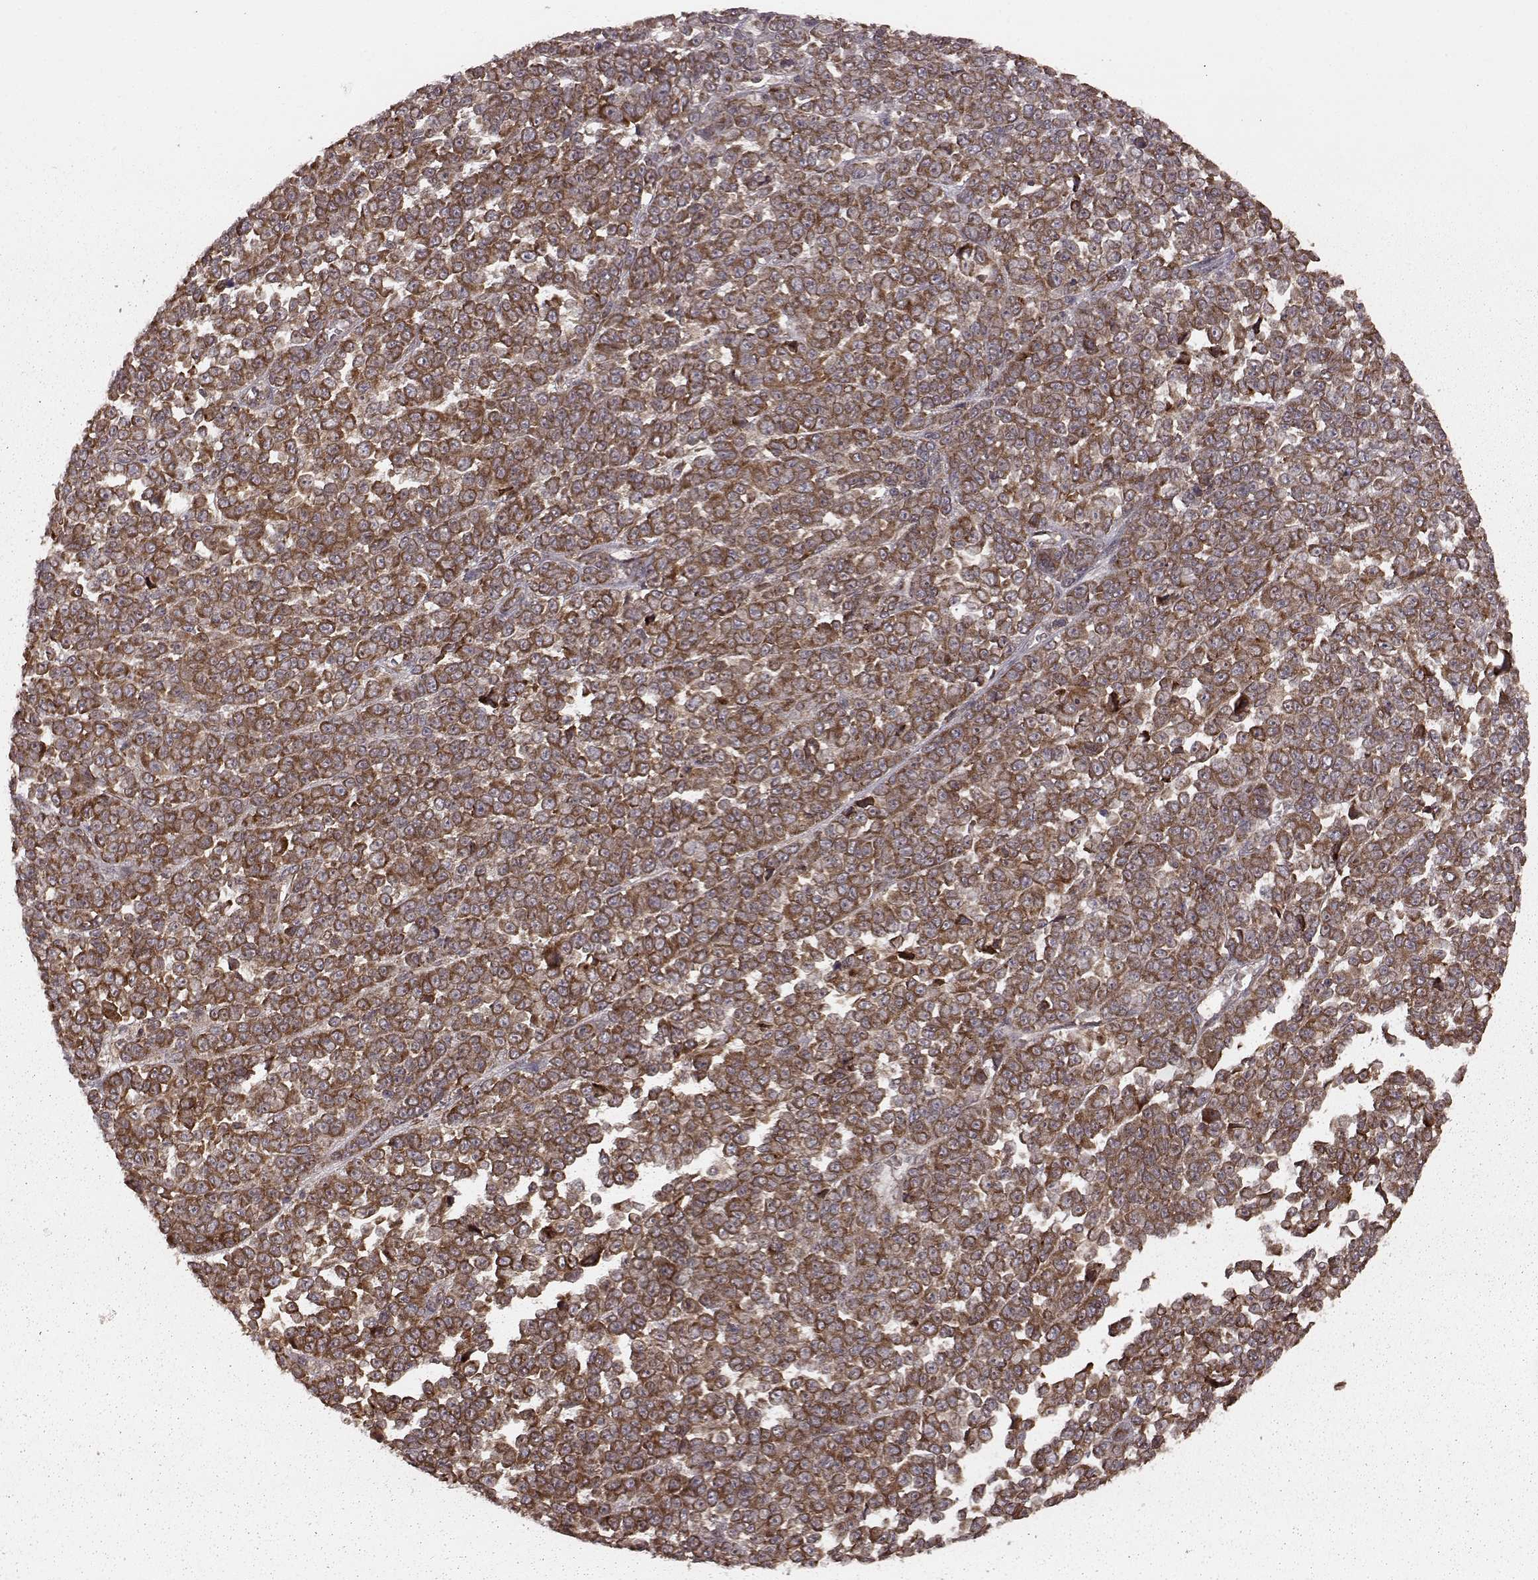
{"staining": {"intensity": "strong", "quantity": ">75%", "location": "cytoplasmic/membranous"}, "tissue": "melanoma", "cell_type": "Tumor cells", "image_type": "cancer", "snomed": [{"axis": "morphology", "description": "Malignant melanoma, NOS"}, {"axis": "topography", "description": "Skin"}], "caption": "Strong cytoplasmic/membranous expression is appreciated in about >75% of tumor cells in malignant melanoma.", "gene": "AGPAT1", "patient": {"sex": "female", "age": 95}}